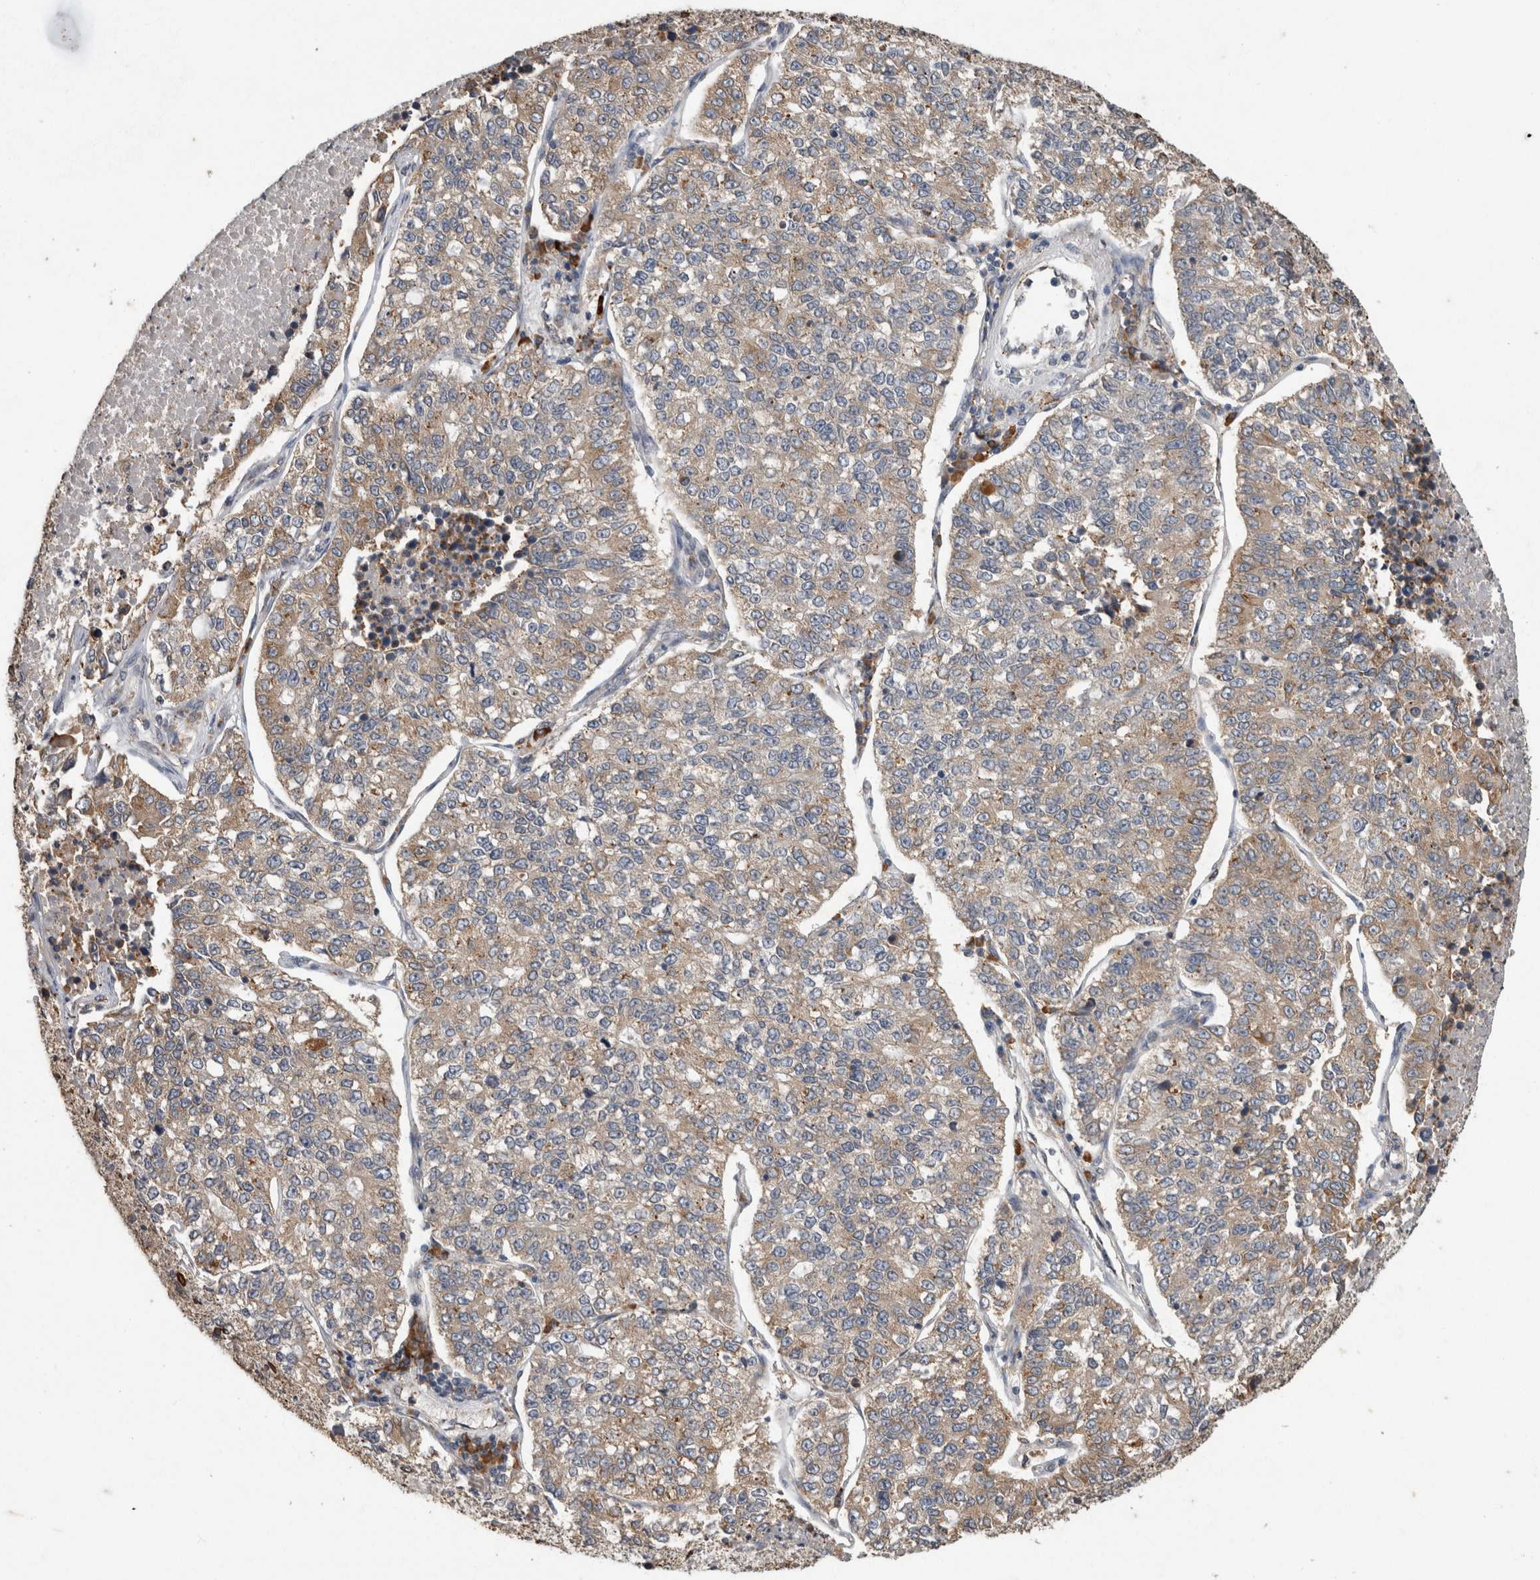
{"staining": {"intensity": "moderate", "quantity": ">75%", "location": "cytoplasmic/membranous"}, "tissue": "lung cancer", "cell_type": "Tumor cells", "image_type": "cancer", "snomed": [{"axis": "morphology", "description": "Adenocarcinoma, NOS"}, {"axis": "topography", "description": "Lung"}], "caption": "Immunohistochemical staining of lung adenocarcinoma displays medium levels of moderate cytoplasmic/membranous protein staining in approximately >75% of tumor cells.", "gene": "ADGRL3", "patient": {"sex": "male", "age": 49}}